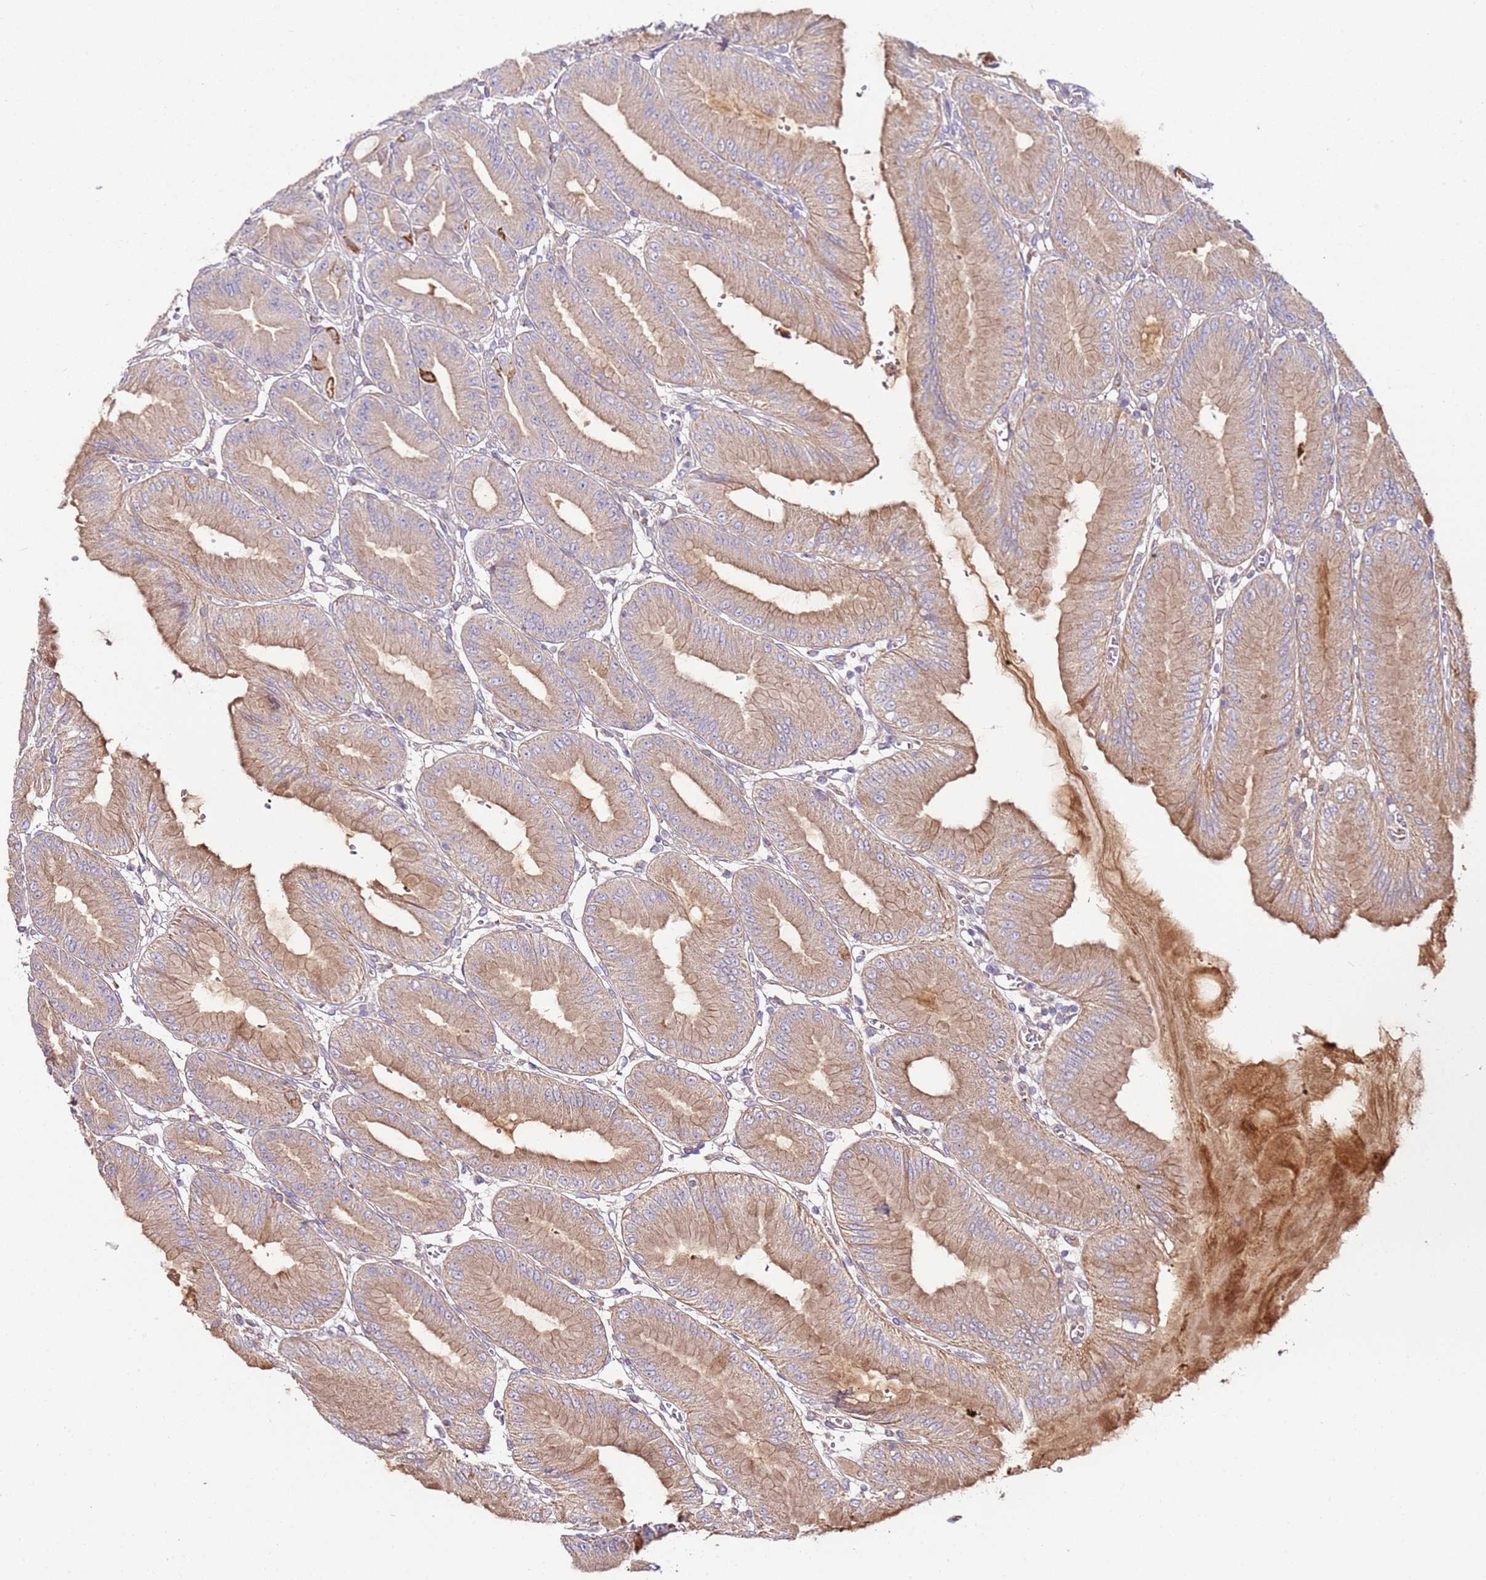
{"staining": {"intensity": "weak", "quantity": ">75%", "location": "cytoplasmic/membranous"}, "tissue": "stomach", "cell_type": "Glandular cells", "image_type": "normal", "snomed": [{"axis": "morphology", "description": "Normal tissue, NOS"}, {"axis": "topography", "description": "Stomach, lower"}], "caption": "Stomach stained with immunohistochemistry (IHC) demonstrates weak cytoplasmic/membranous expression in approximately >75% of glandular cells.", "gene": "KRTAP21", "patient": {"sex": "male", "age": 71}}